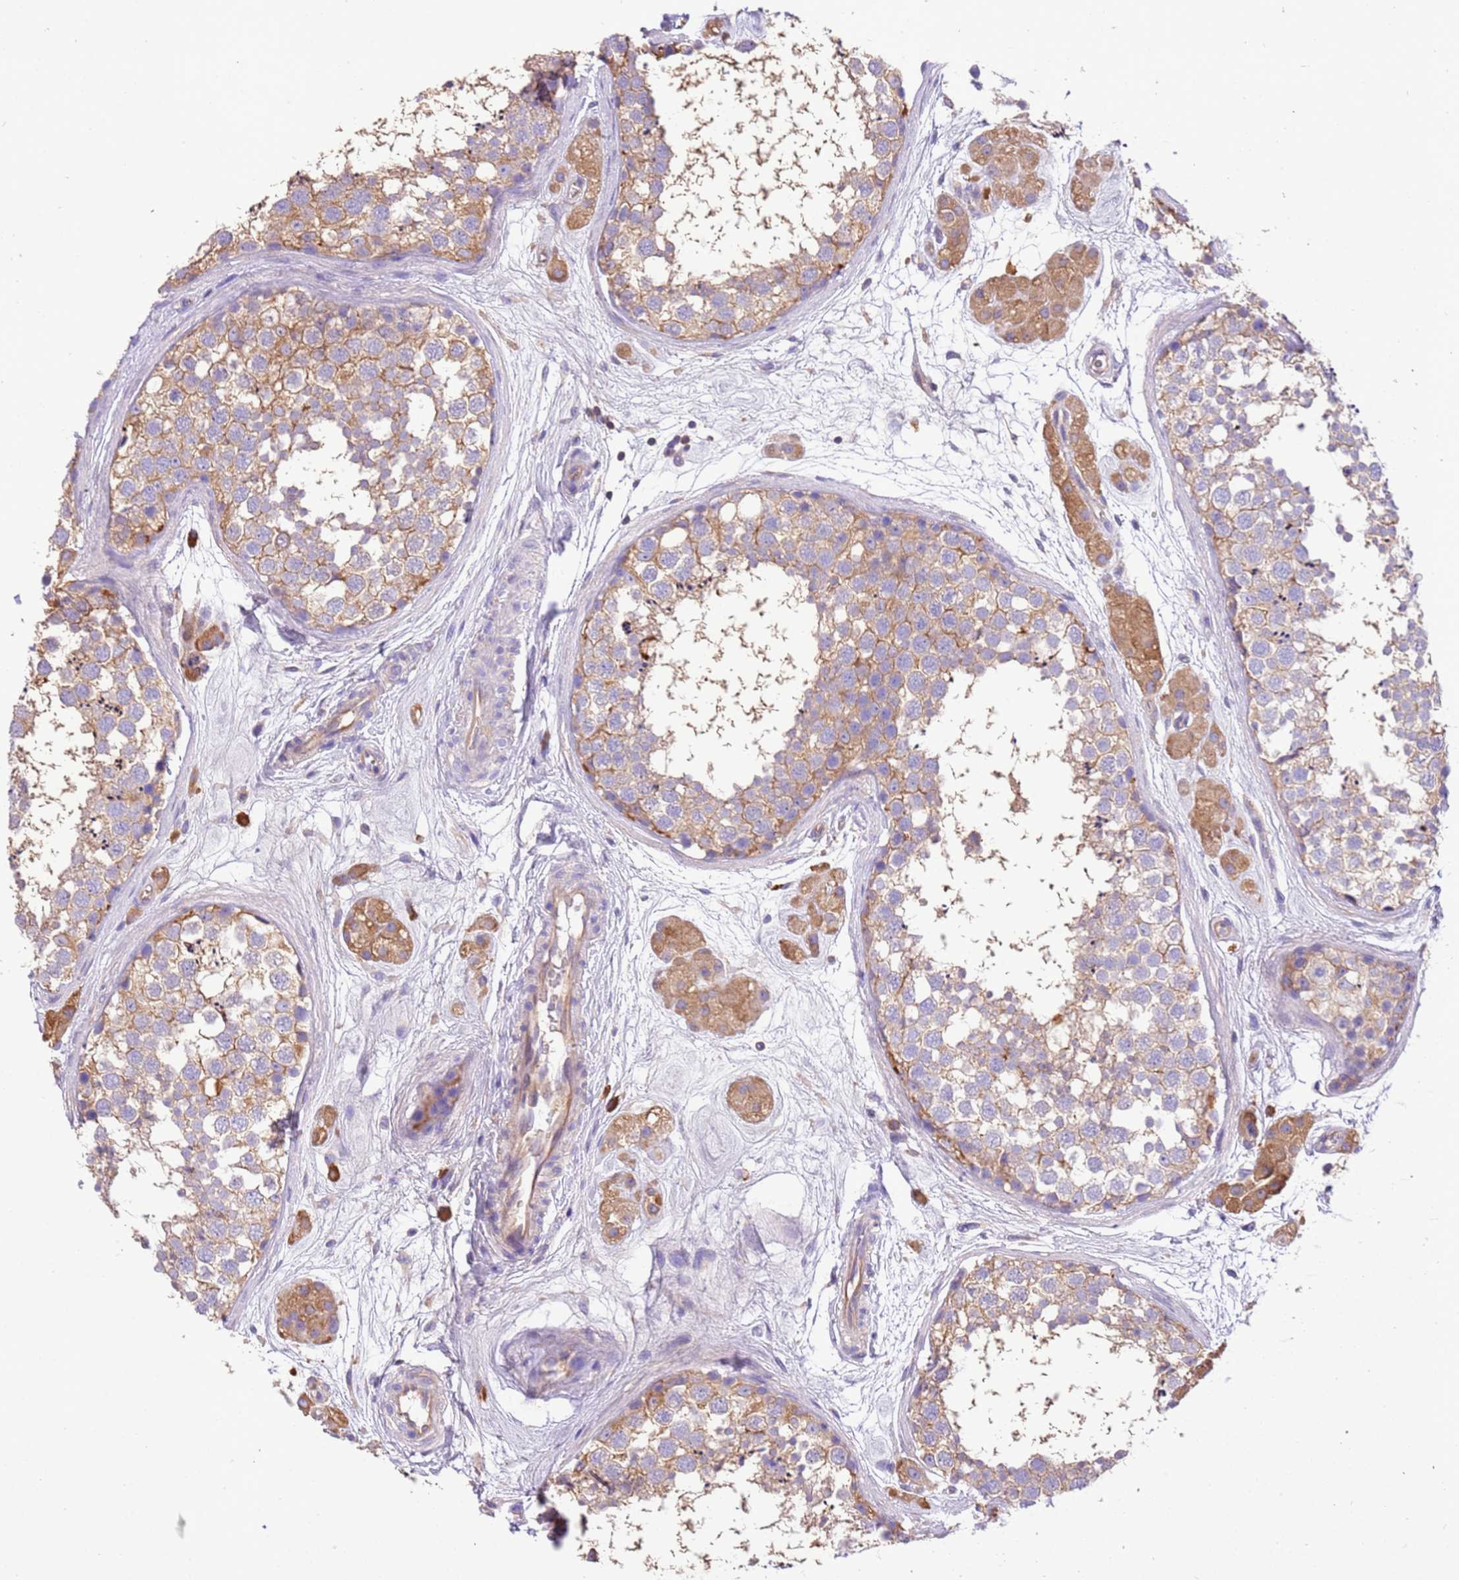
{"staining": {"intensity": "weak", "quantity": ">75%", "location": "cytoplasmic/membranous"}, "tissue": "testis", "cell_type": "Cells in seminiferous ducts", "image_type": "normal", "snomed": [{"axis": "morphology", "description": "Normal tissue, NOS"}, {"axis": "topography", "description": "Testis"}], "caption": "Weak cytoplasmic/membranous protein expression is present in about >75% of cells in seminiferous ducts in testis.", "gene": "NAALADL1", "patient": {"sex": "male", "age": 56}}